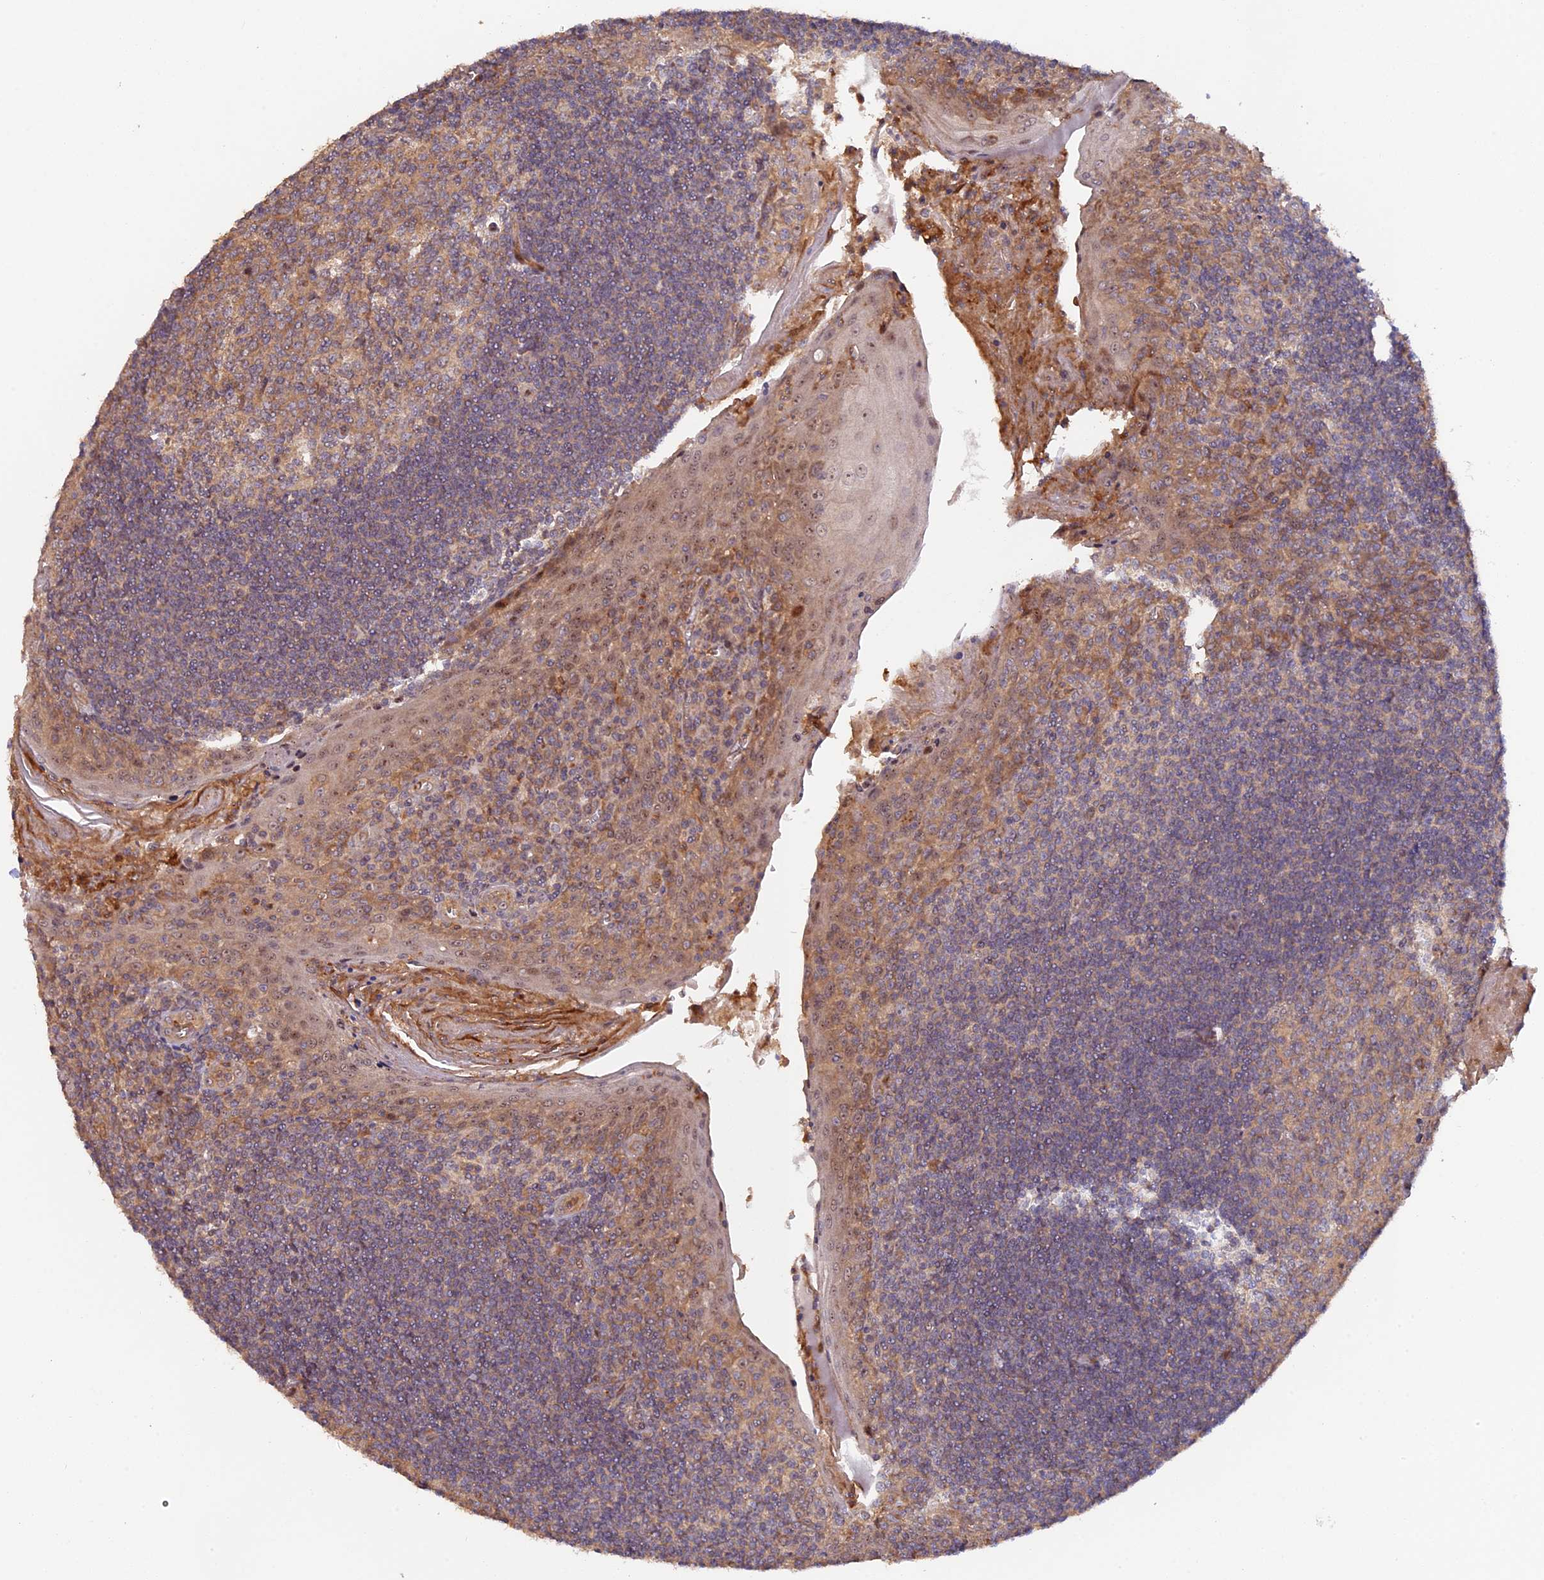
{"staining": {"intensity": "negative", "quantity": "none", "location": "none"}, "tissue": "tonsil", "cell_type": "Germinal center cells", "image_type": "normal", "snomed": [{"axis": "morphology", "description": "Normal tissue, NOS"}, {"axis": "topography", "description": "Tonsil"}], "caption": "IHC micrograph of benign tonsil: tonsil stained with DAB exhibits no significant protein staining in germinal center cells.", "gene": "FERMT1", "patient": {"sex": "male", "age": 27}}